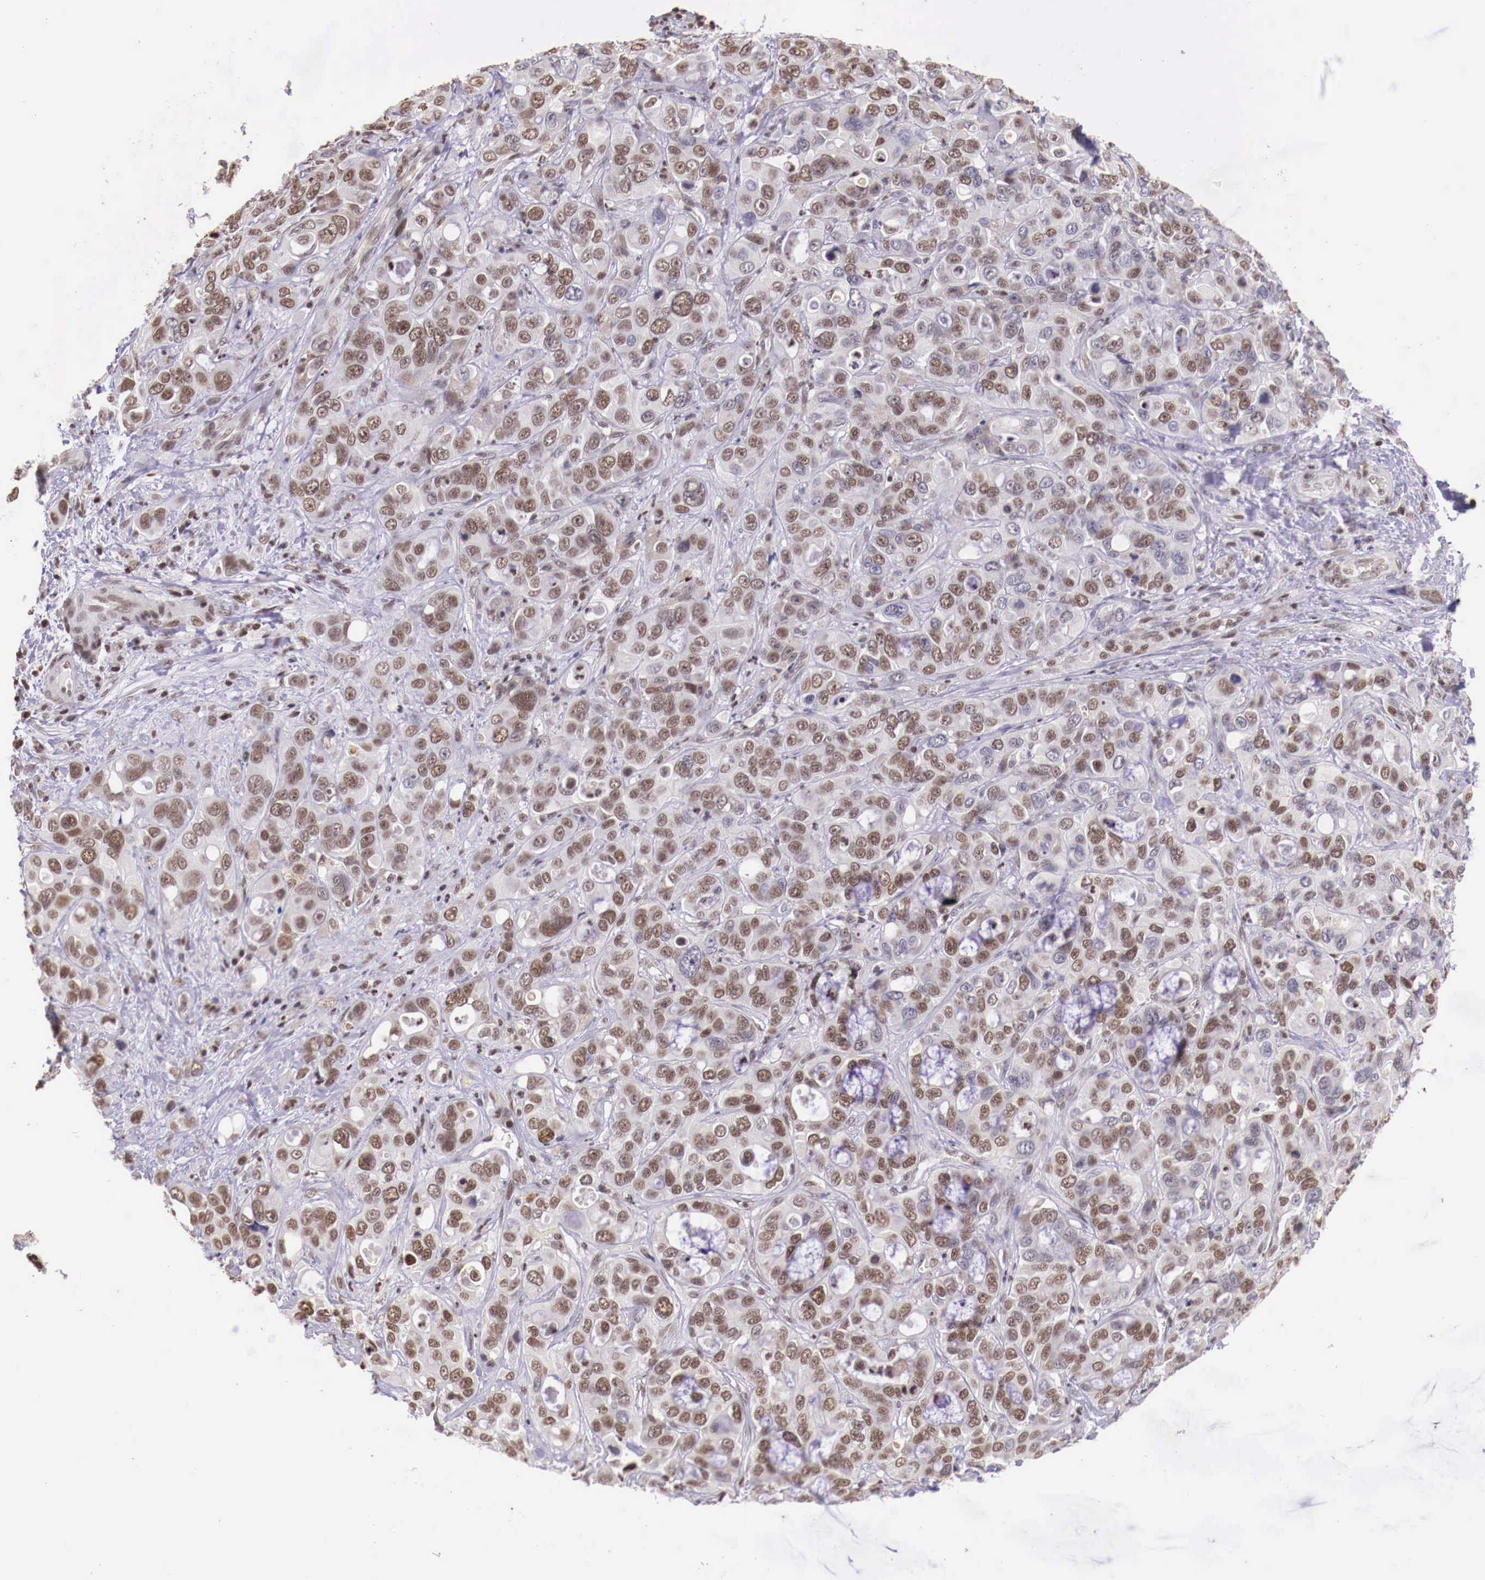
{"staining": {"intensity": "weak", "quantity": "25%-75%", "location": "nuclear"}, "tissue": "liver cancer", "cell_type": "Tumor cells", "image_type": "cancer", "snomed": [{"axis": "morphology", "description": "Cholangiocarcinoma"}, {"axis": "topography", "description": "Liver"}], "caption": "Weak nuclear protein positivity is seen in approximately 25%-75% of tumor cells in liver cancer (cholangiocarcinoma).", "gene": "SP1", "patient": {"sex": "female", "age": 79}}